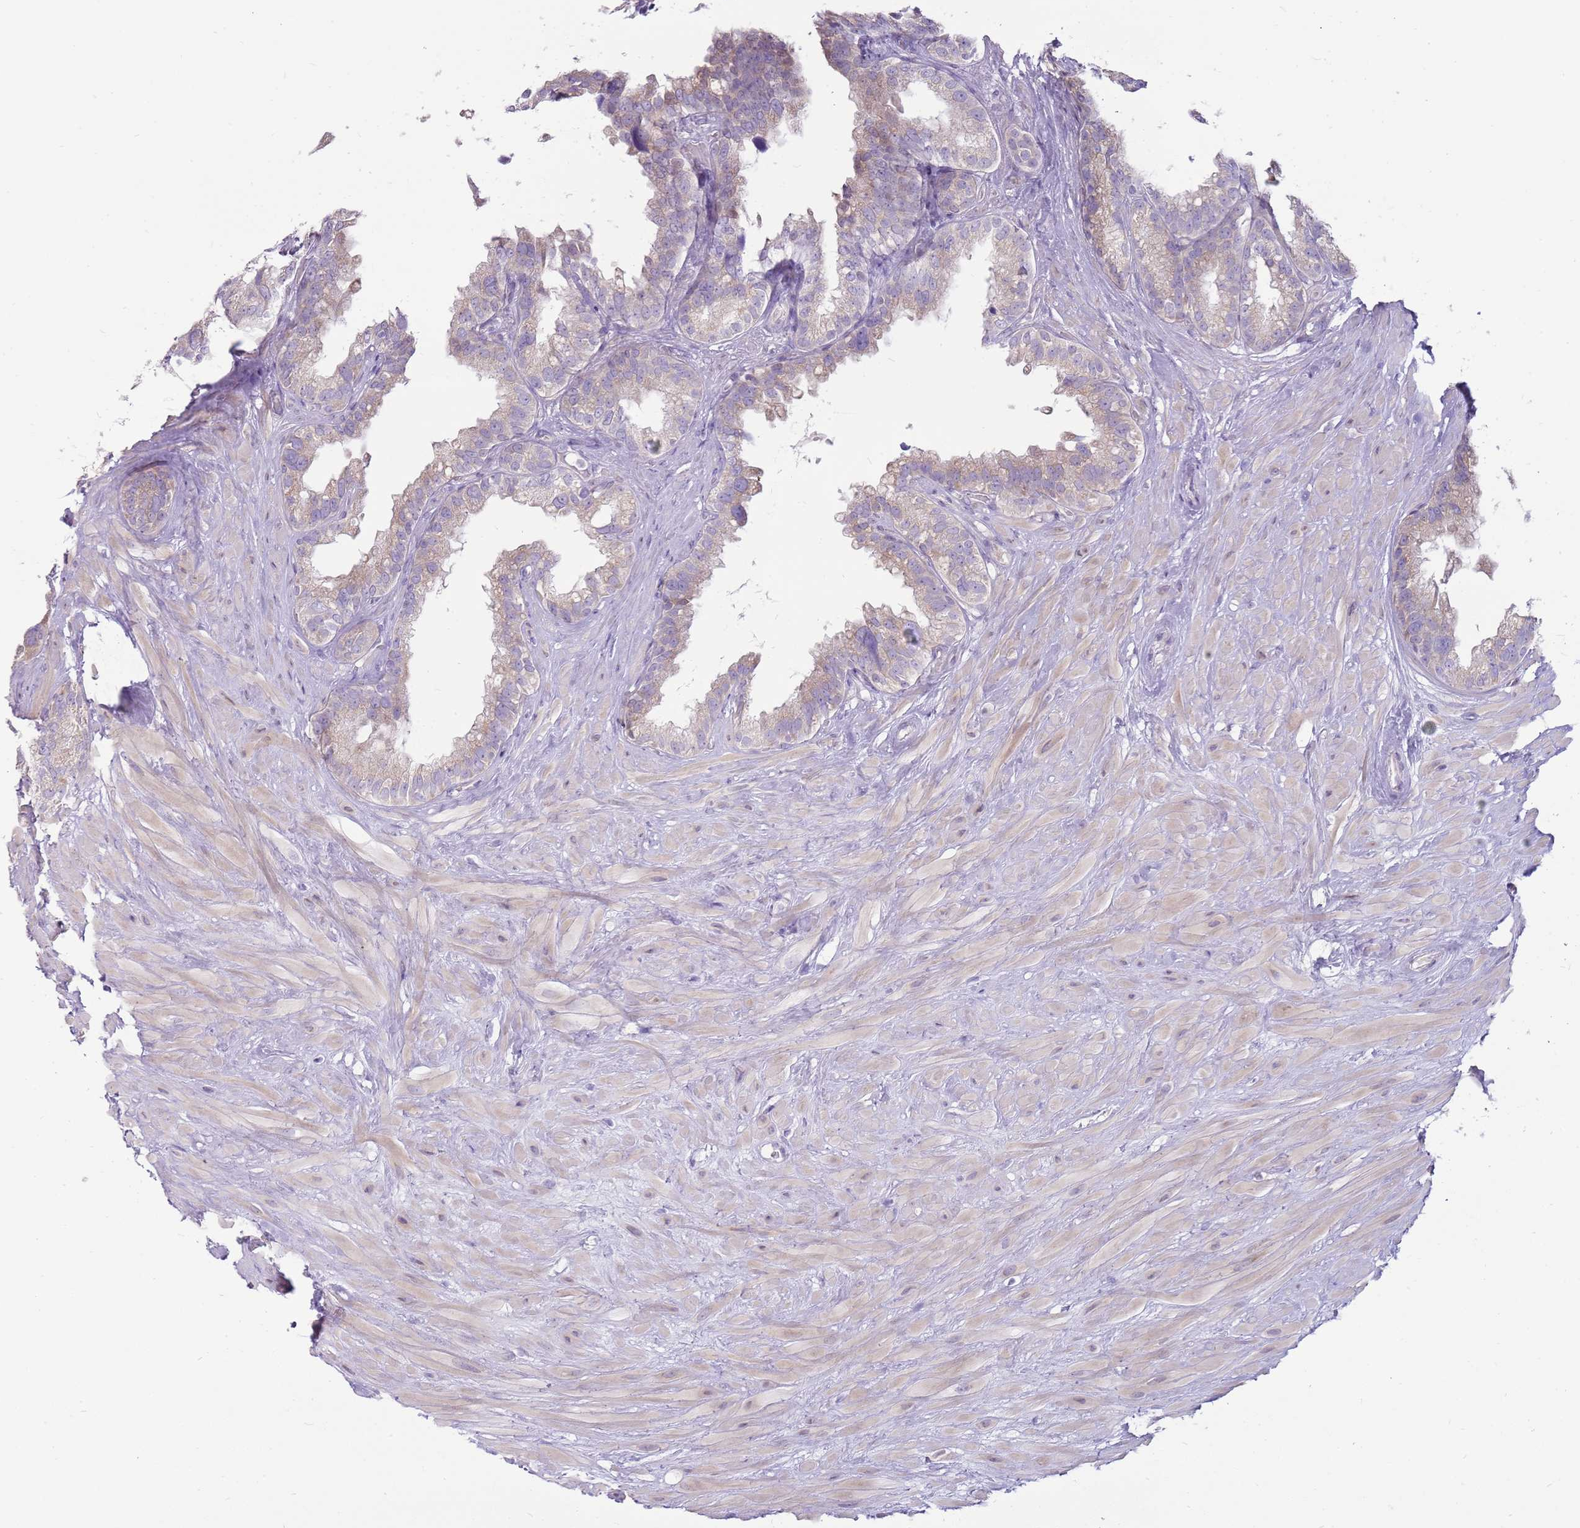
{"staining": {"intensity": "weak", "quantity": "<25%", "location": "cytoplasmic/membranous"}, "tissue": "seminal vesicle", "cell_type": "Glandular cells", "image_type": "normal", "snomed": [{"axis": "morphology", "description": "Normal tissue, NOS"}, {"axis": "topography", "description": "Seminal veicle"}], "caption": "IHC of benign human seminal vesicle displays no expression in glandular cells.", "gene": "DIPK1C", "patient": {"sex": "male", "age": 80}}